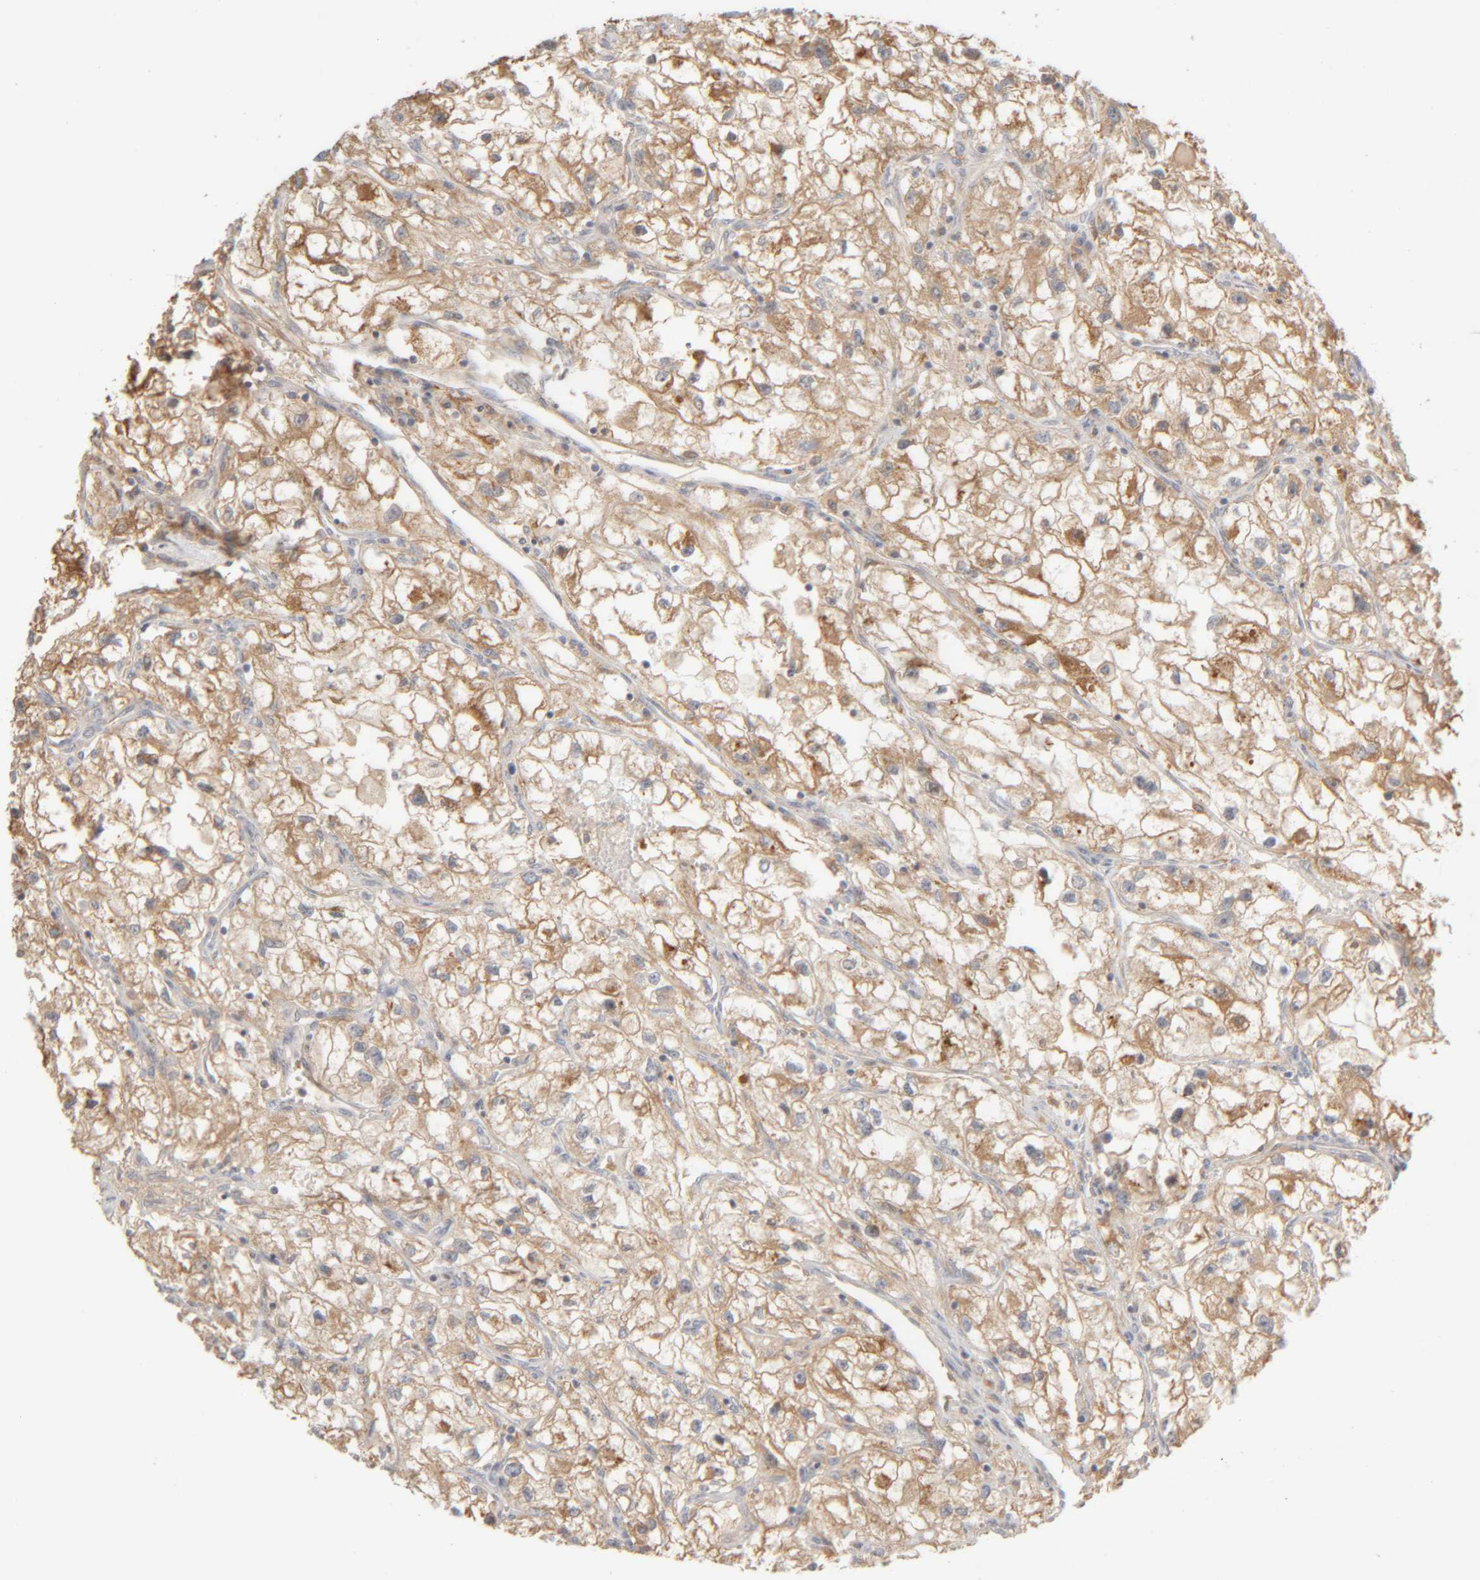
{"staining": {"intensity": "moderate", "quantity": ">75%", "location": "cytoplasmic/membranous"}, "tissue": "renal cancer", "cell_type": "Tumor cells", "image_type": "cancer", "snomed": [{"axis": "morphology", "description": "Adenocarcinoma, NOS"}, {"axis": "topography", "description": "Kidney"}], "caption": "Immunohistochemistry photomicrograph of neoplastic tissue: human renal cancer stained using immunohistochemistry (IHC) exhibits medium levels of moderate protein expression localized specifically in the cytoplasmic/membranous of tumor cells, appearing as a cytoplasmic/membranous brown color.", "gene": "TMEM192", "patient": {"sex": "female", "age": 70}}